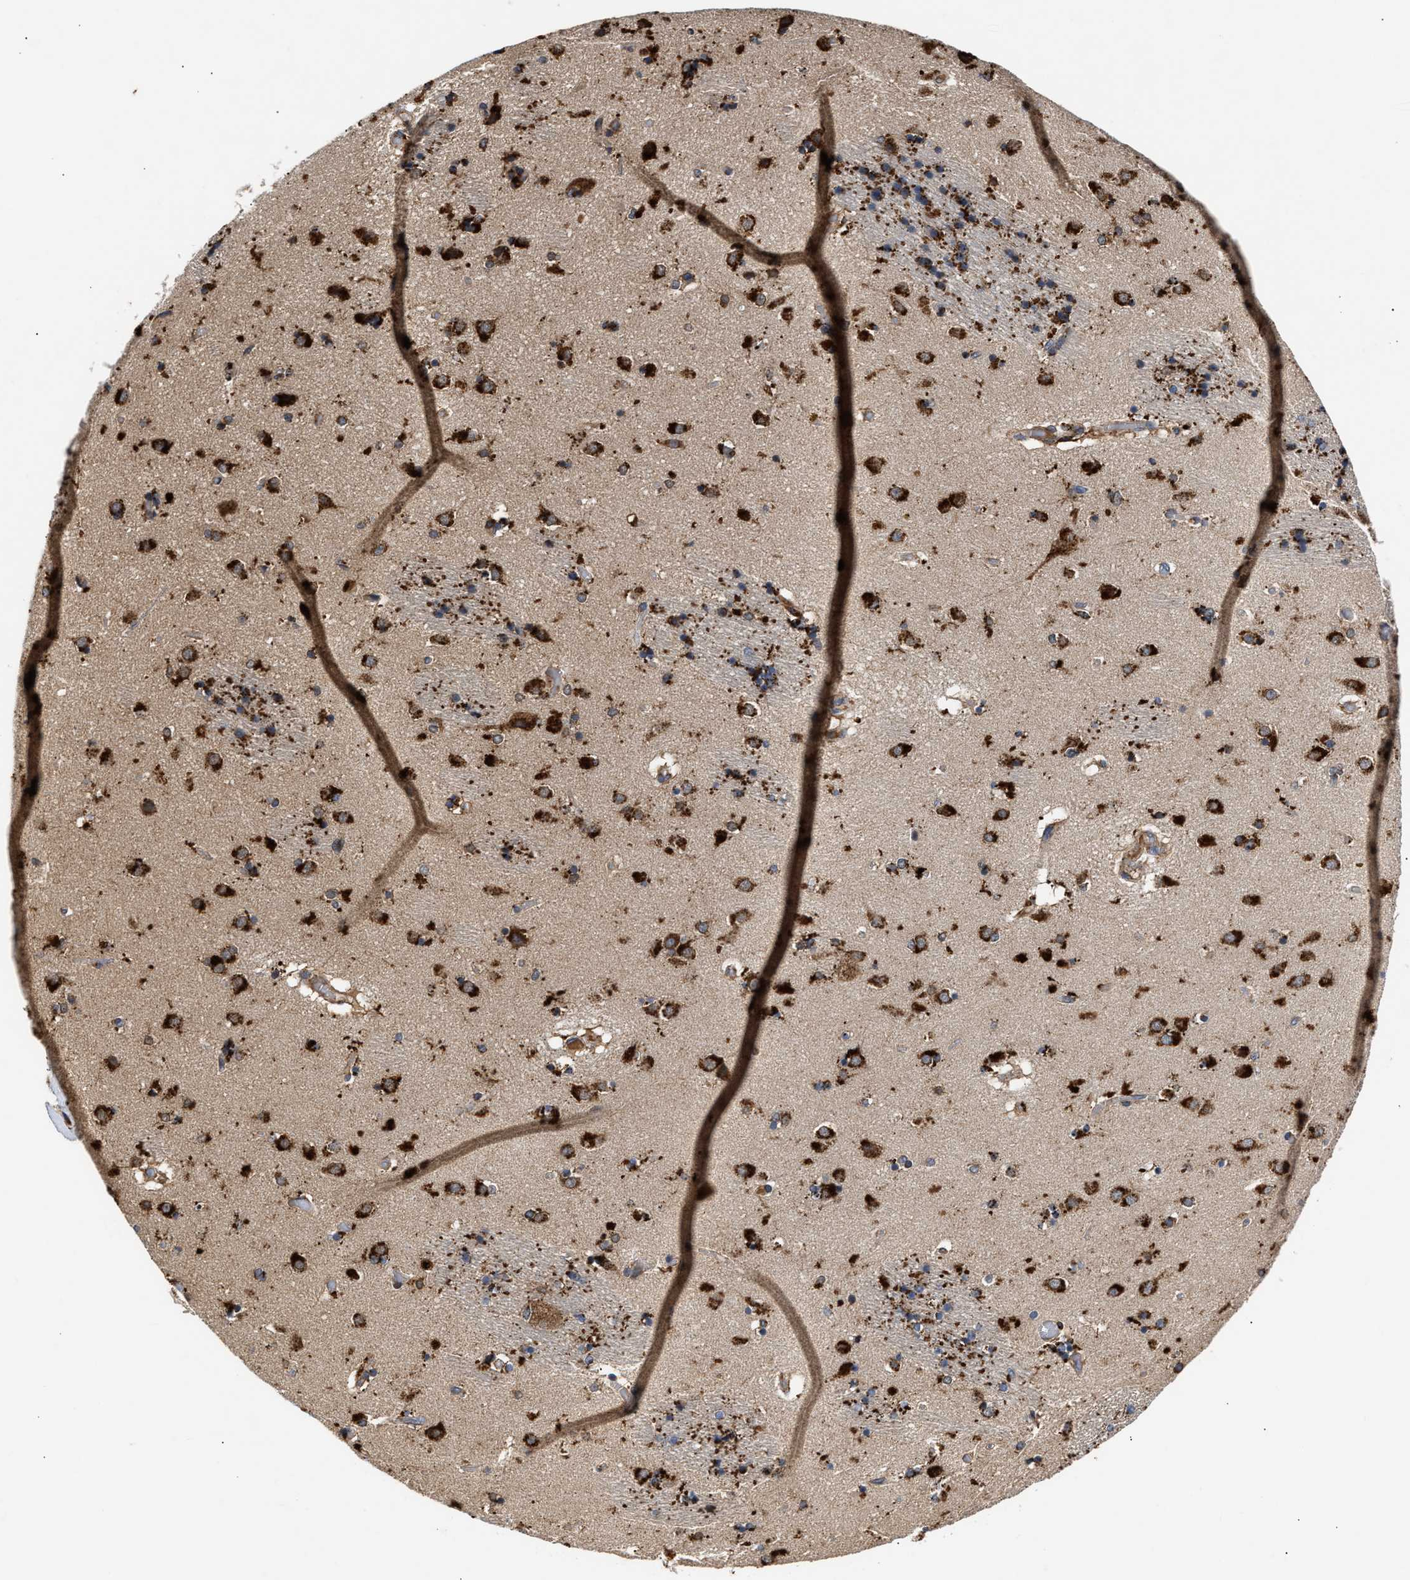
{"staining": {"intensity": "strong", "quantity": ">75%", "location": "cytoplasmic/membranous"}, "tissue": "caudate", "cell_type": "Glial cells", "image_type": "normal", "snomed": [{"axis": "morphology", "description": "Normal tissue, NOS"}, {"axis": "topography", "description": "Lateral ventricle wall"}], "caption": "Protein staining of benign caudate demonstrates strong cytoplasmic/membranous positivity in about >75% of glial cells. The staining was performed using DAB to visualize the protein expression in brown, while the nuclei were stained in blue with hematoxylin (Magnification: 20x).", "gene": "CCDC146", "patient": {"sex": "male", "age": 70}}